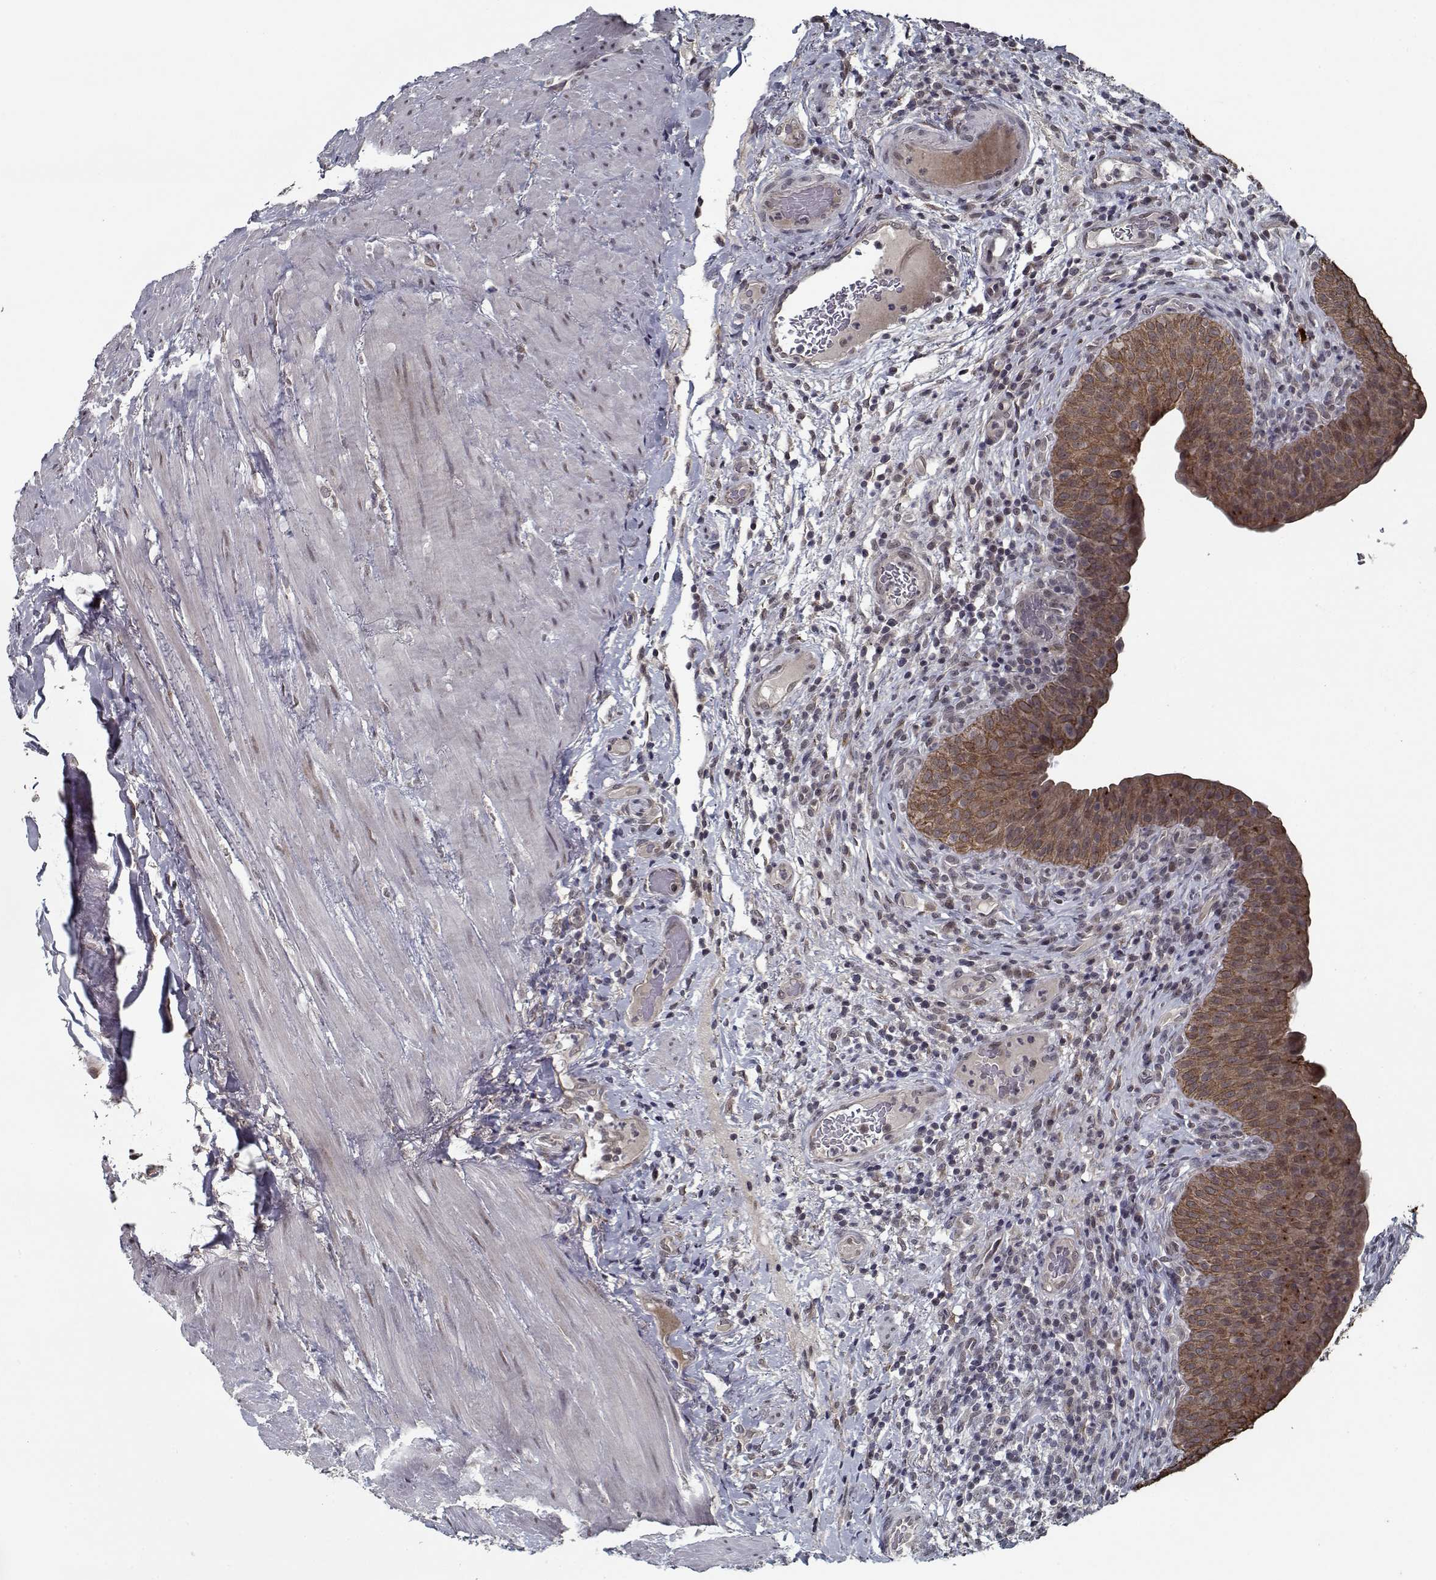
{"staining": {"intensity": "moderate", "quantity": ">75%", "location": "cytoplasmic/membranous"}, "tissue": "urinary bladder", "cell_type": "Urothelial cells", "image_type": "normal", "snomed": [{"axis": "morphology", "description": "Normal tissue, NOS"}, {"axis": "topography", "description": "Urinary bladder"}], "caption": "The histopathology image displays staining of benign urinary bladder, revealing moderate cytoplasmic/membranous protein positivity (brown color) within urothelial cells. The staining was performed using DAB (3,3'-diaminobenzidine) to visualize the protein expression in brown, while the nuclei were stained in blue with hematoxylin (Magnification: 20x).", "gene": "NLK", "patient": {"sex": "male", "age": 66}}